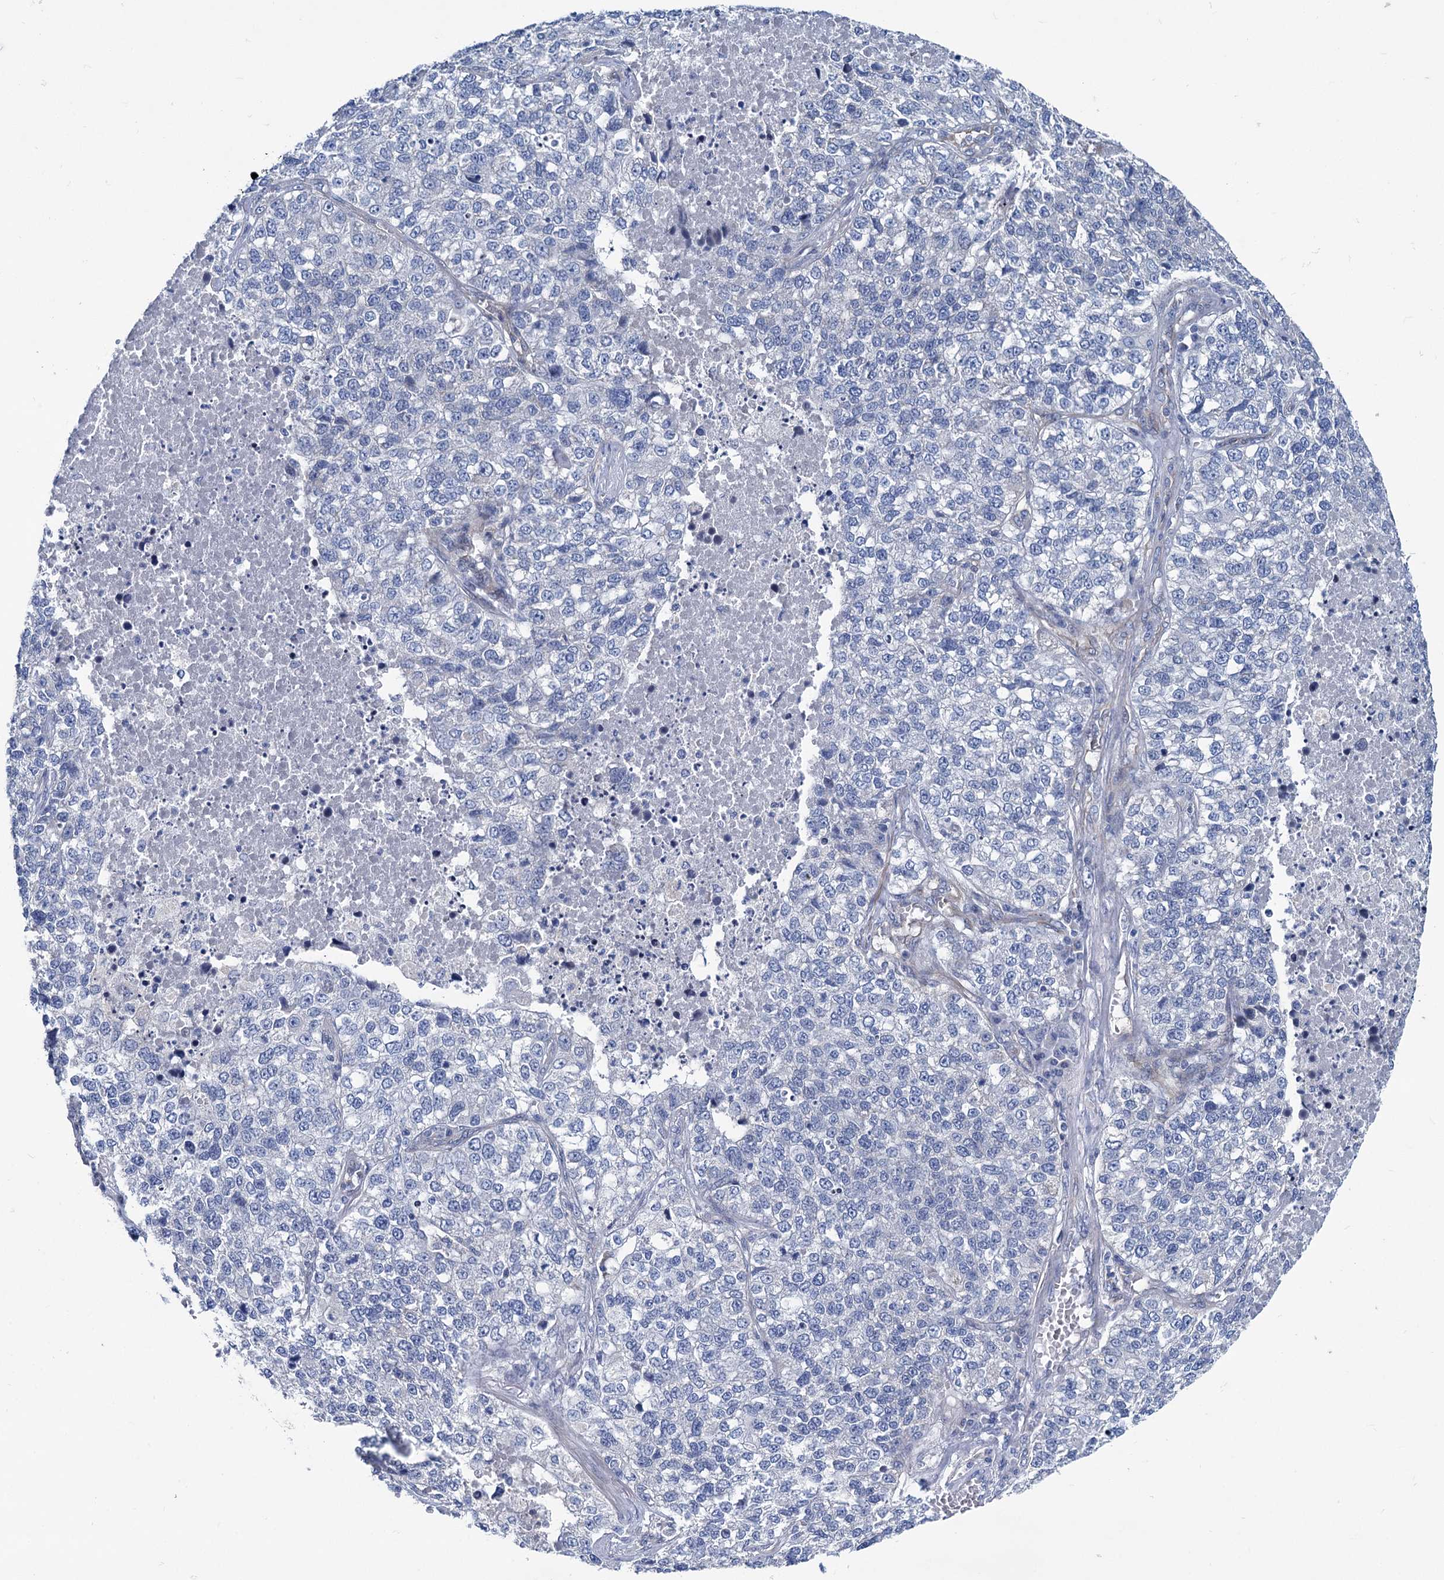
{"staining": {"intensity": "negative", "quantity": "none", "location": "none"}, "tissue": "lung cancer", "cell_type": "Tumor cells", "image_type": "cancer", "snomed": [{"axis": "morphology", "description": "Adenocarcinoma, NOS"}, {"axis": "topography", "description": "Lung"}], "caption": "The histopathology image reveals no staining of tumor cells in lung cancer.", "gene": "CHDH", "patient": {"sex": "male", "age": 49}}